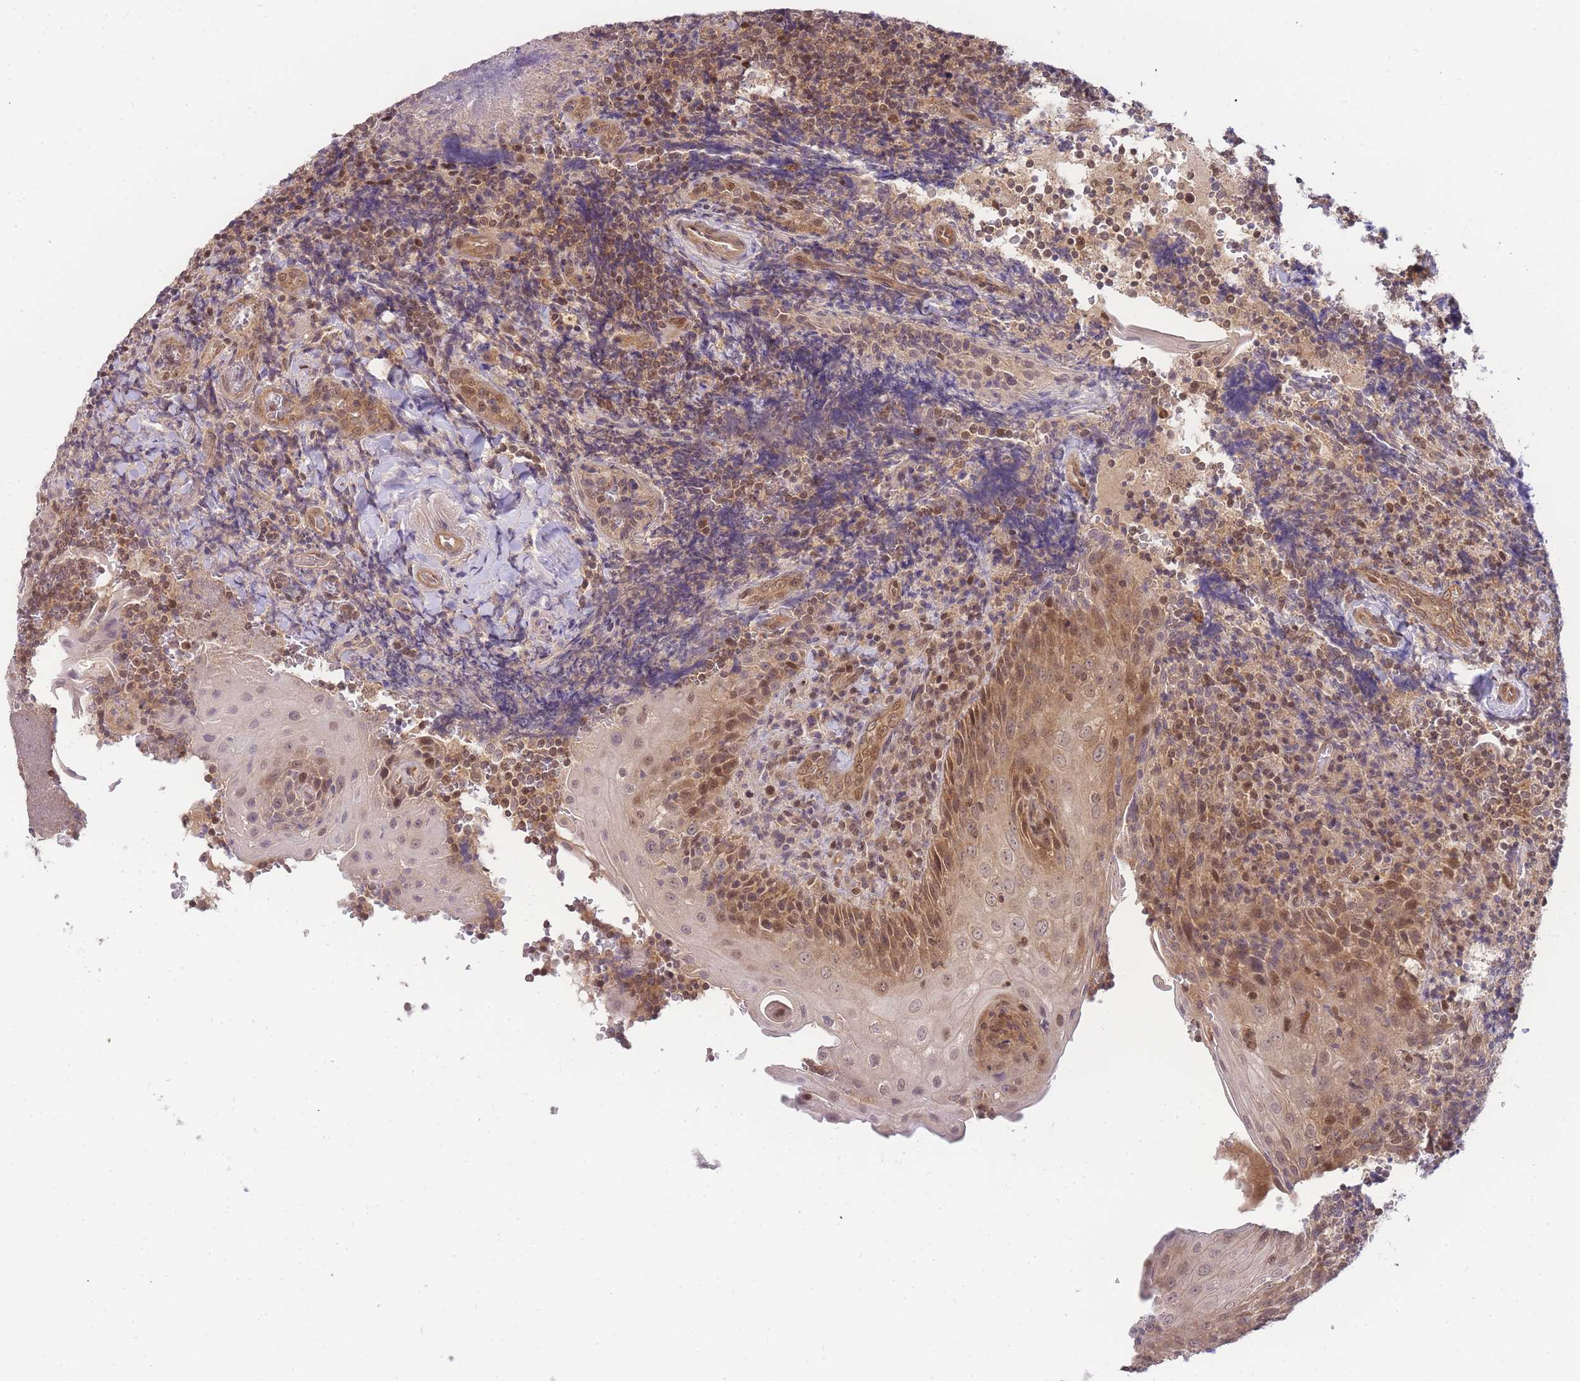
{"staining": {"intensity": "moderate", "quantity": "<25%", "location": "nuclear"}, "tissue": "tonsil", "cell_type": "Germinal center cells", "image_type": "normal", "snomed": [{"axis": "morphology", "description": "Normal tissue, NOS"}, {"axis": "topography", "description": "Tonsil"}], "caption": "Immunohistochemistry (IHC) (DAB (3,3'-diaminobenzidine)) staining of benign tonsil reveals moderate nuclear protein positivity in approximately <25% of germinal center cells.", "gene": "KIAA1191", "patient": {"sex": "male", "age": 37}}